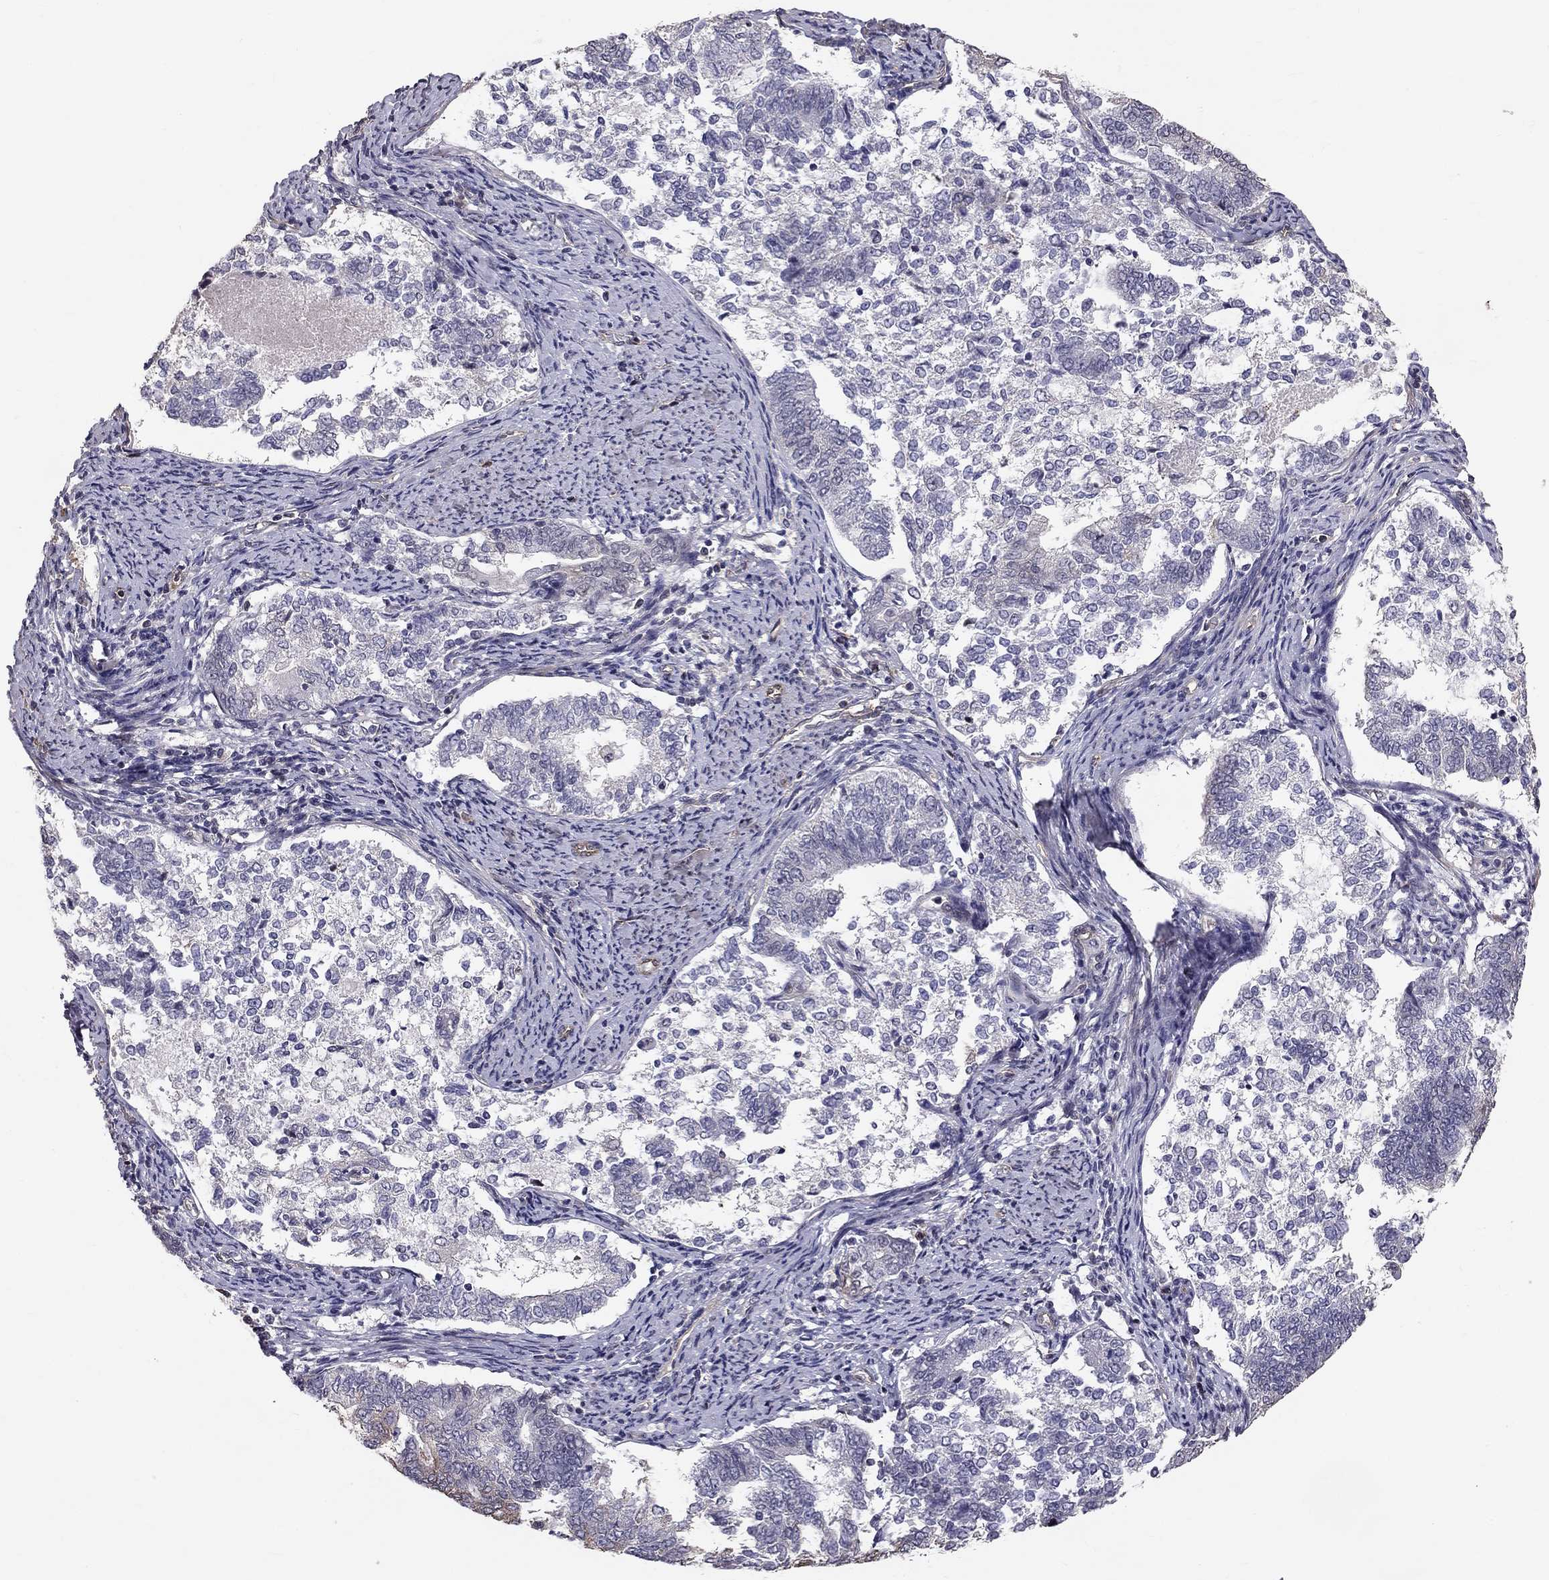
{"staining": {"intensity": "negative", "quantity": "none", "location": "none"}, "tissue": "endometrial cancer", "cell_type": "Tumor cells", "image_type": "cancer", "snomed": [{"axis": "morphology", "description": "Adenocarcinoma, NOS"}, {"axis": "topography", "description": "Endometrium"}], "caption": "High power microscopy image of an immunohistochemistry (IHC) image of adenocarcinoma (endometrial), revealing no significant positivity in tumor cells.", "gene": "GJB4", "patient": {"sex": "female", "age": 65}}